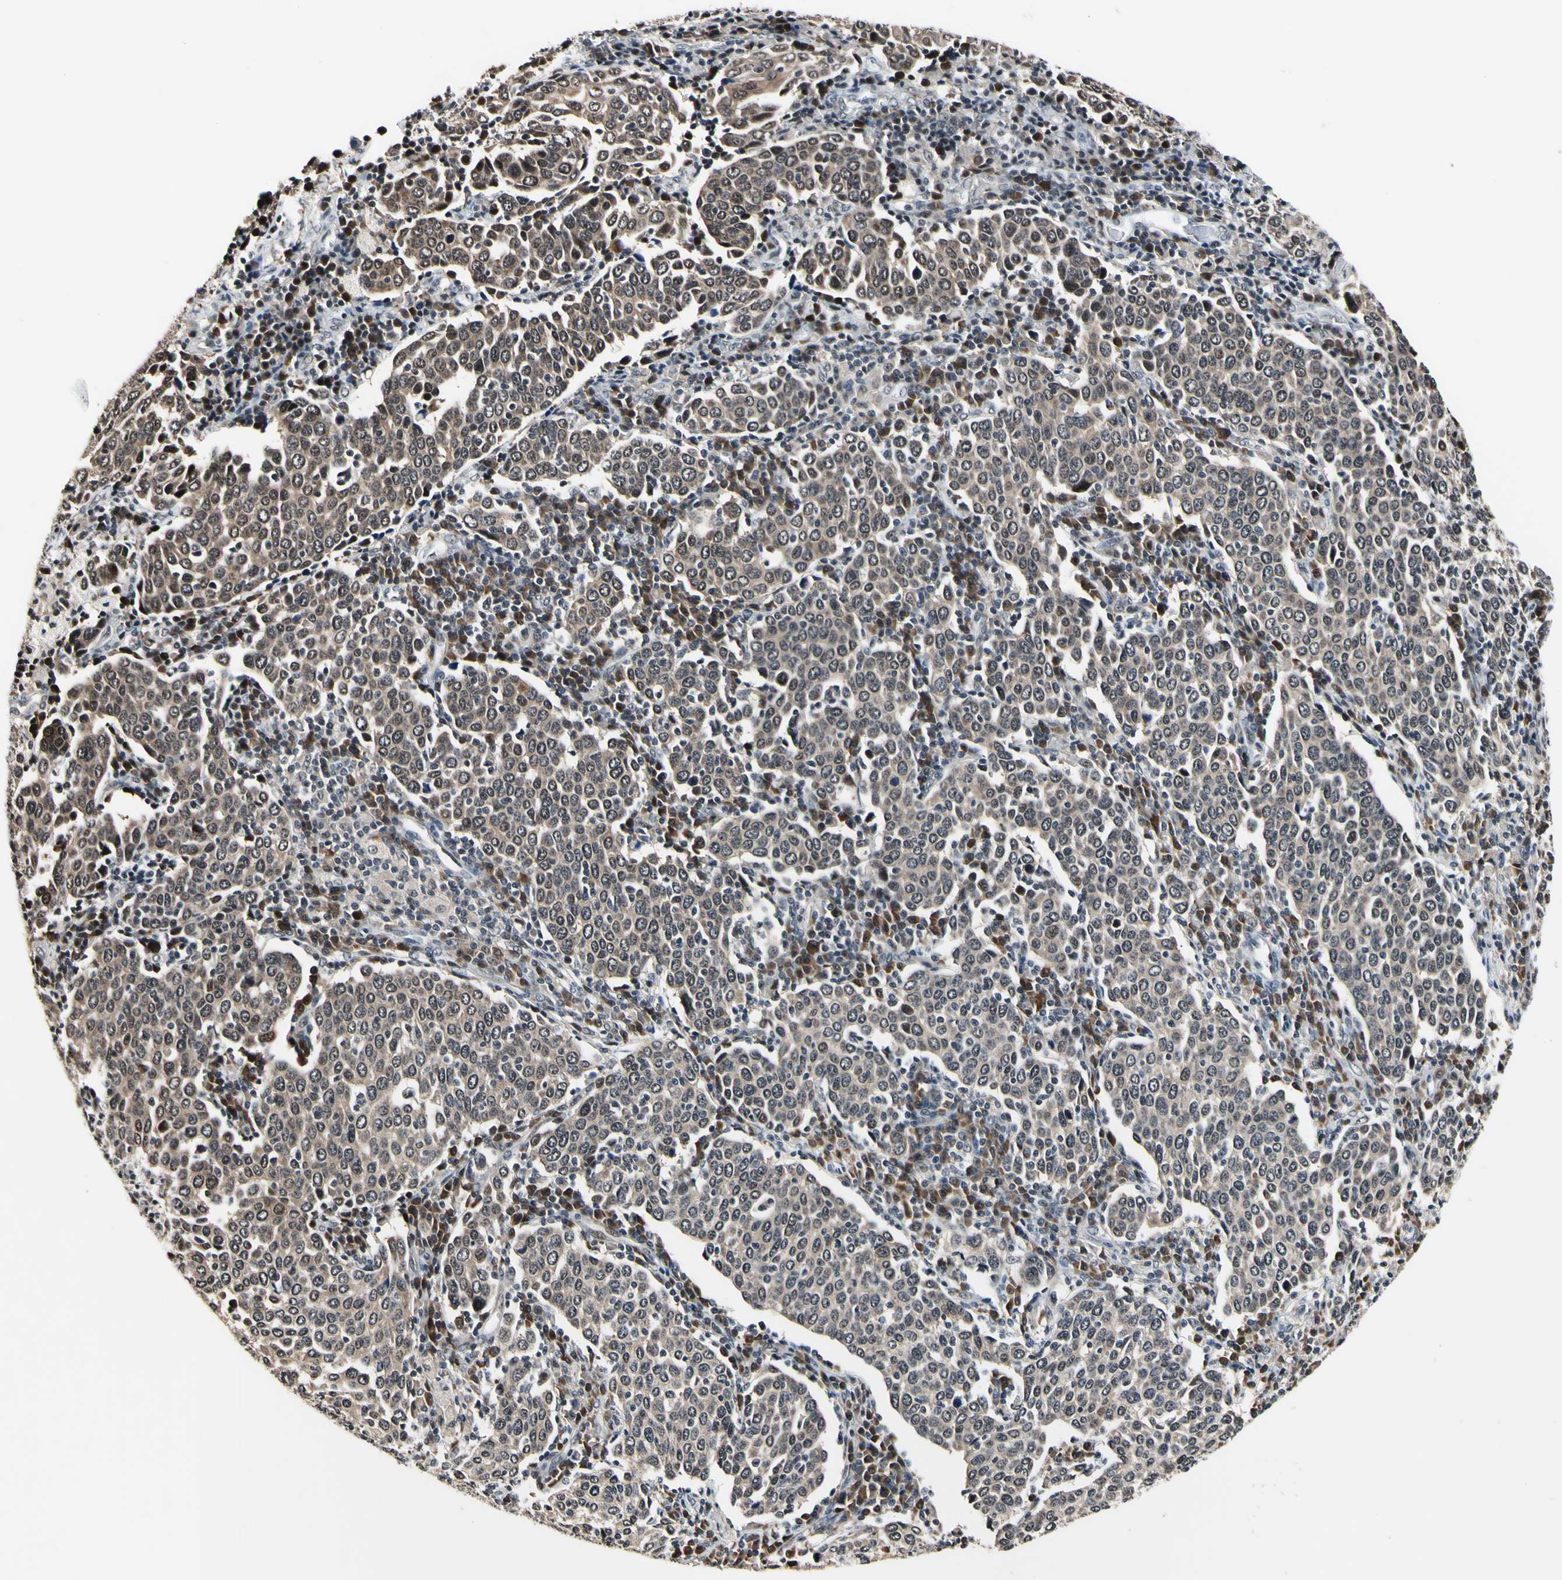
{"staining": {"intensity": "weak", "quantity": ">75%", "location": "cytoplasmic/membranous,nuclear"}, "tissue": "cervical cancer", "cell_type": "Tumor cells", "image_type": "cancer", "snomed": [{"axis": "morphology", "description": "Squamous cell carcinoma, NOS"}, {"axis": "topography", "description": "Cervix"}], "caption": "DAB (3,3'-diaminobenzidine) immunohistochemical staining of squamous cell carcinoma (cervical) exhibits weak cytoplasmic/membranous and nuclear protein positivity in approximately >75% of tumor cells.", "gene": "PSMD10", "patient": {"sex": "female", "age": 40}}